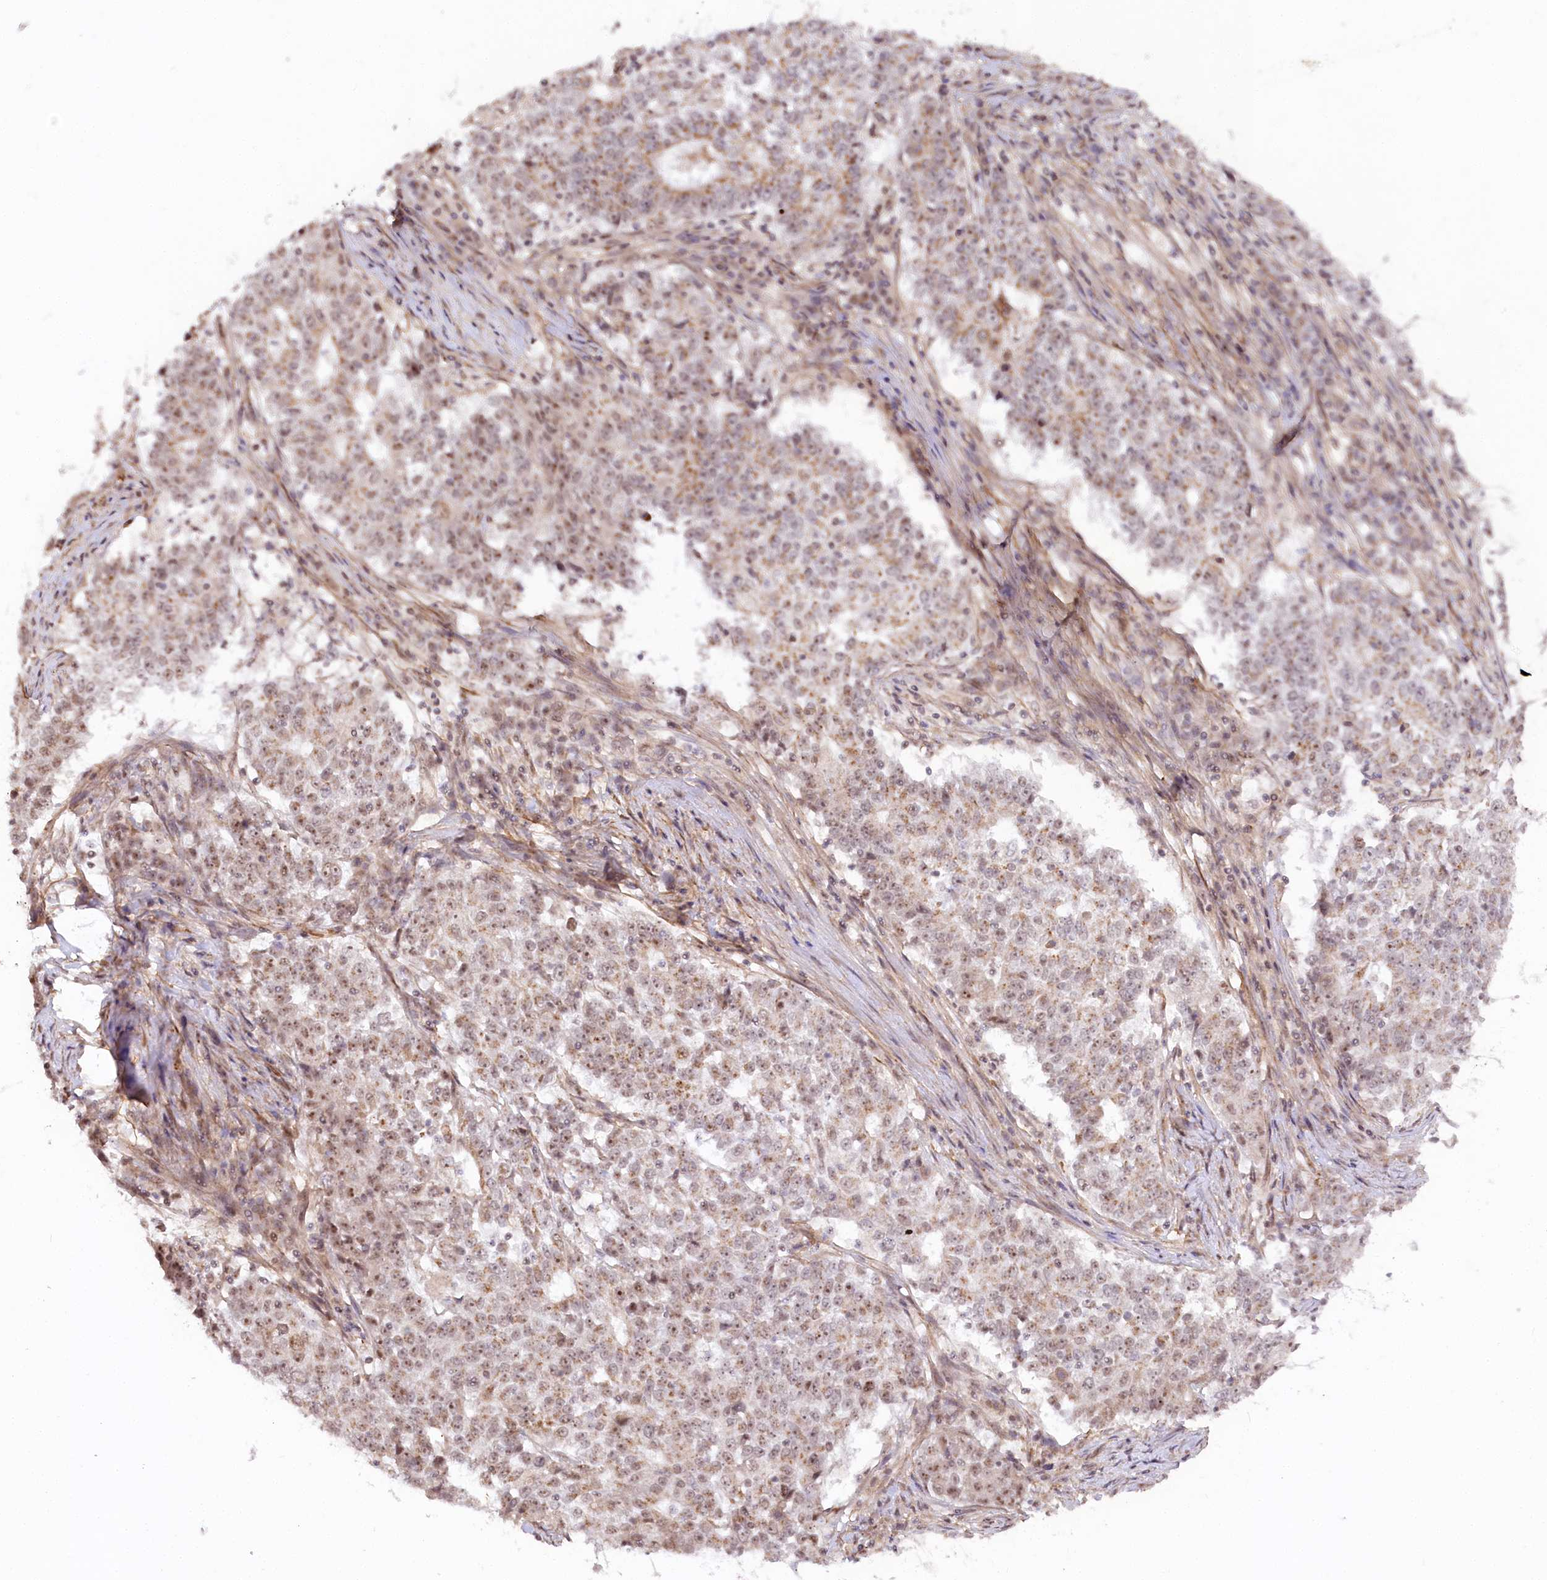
{"staining": {"intensity": "weak", "quantity": ">75%", "location": "cytoplasmic/membranous,nuclear"}, "tissue": "stomach cancer", "cell_type": "Tumor cells", "image_type": "cancer", "snomed": [{"axis": "morphology", "description": "Adenocarcinoma, NOS"}, {"axis": "topography", "description": "Stomach"}], "caption": "Protein expression analysis of stomach cancer exhibits weak cytoplasmic/membranous and nuclear expression in approximately >75% of tumor cells.", "gene": "GNL3L", "patient": {"sex": "male", "age": 59}}